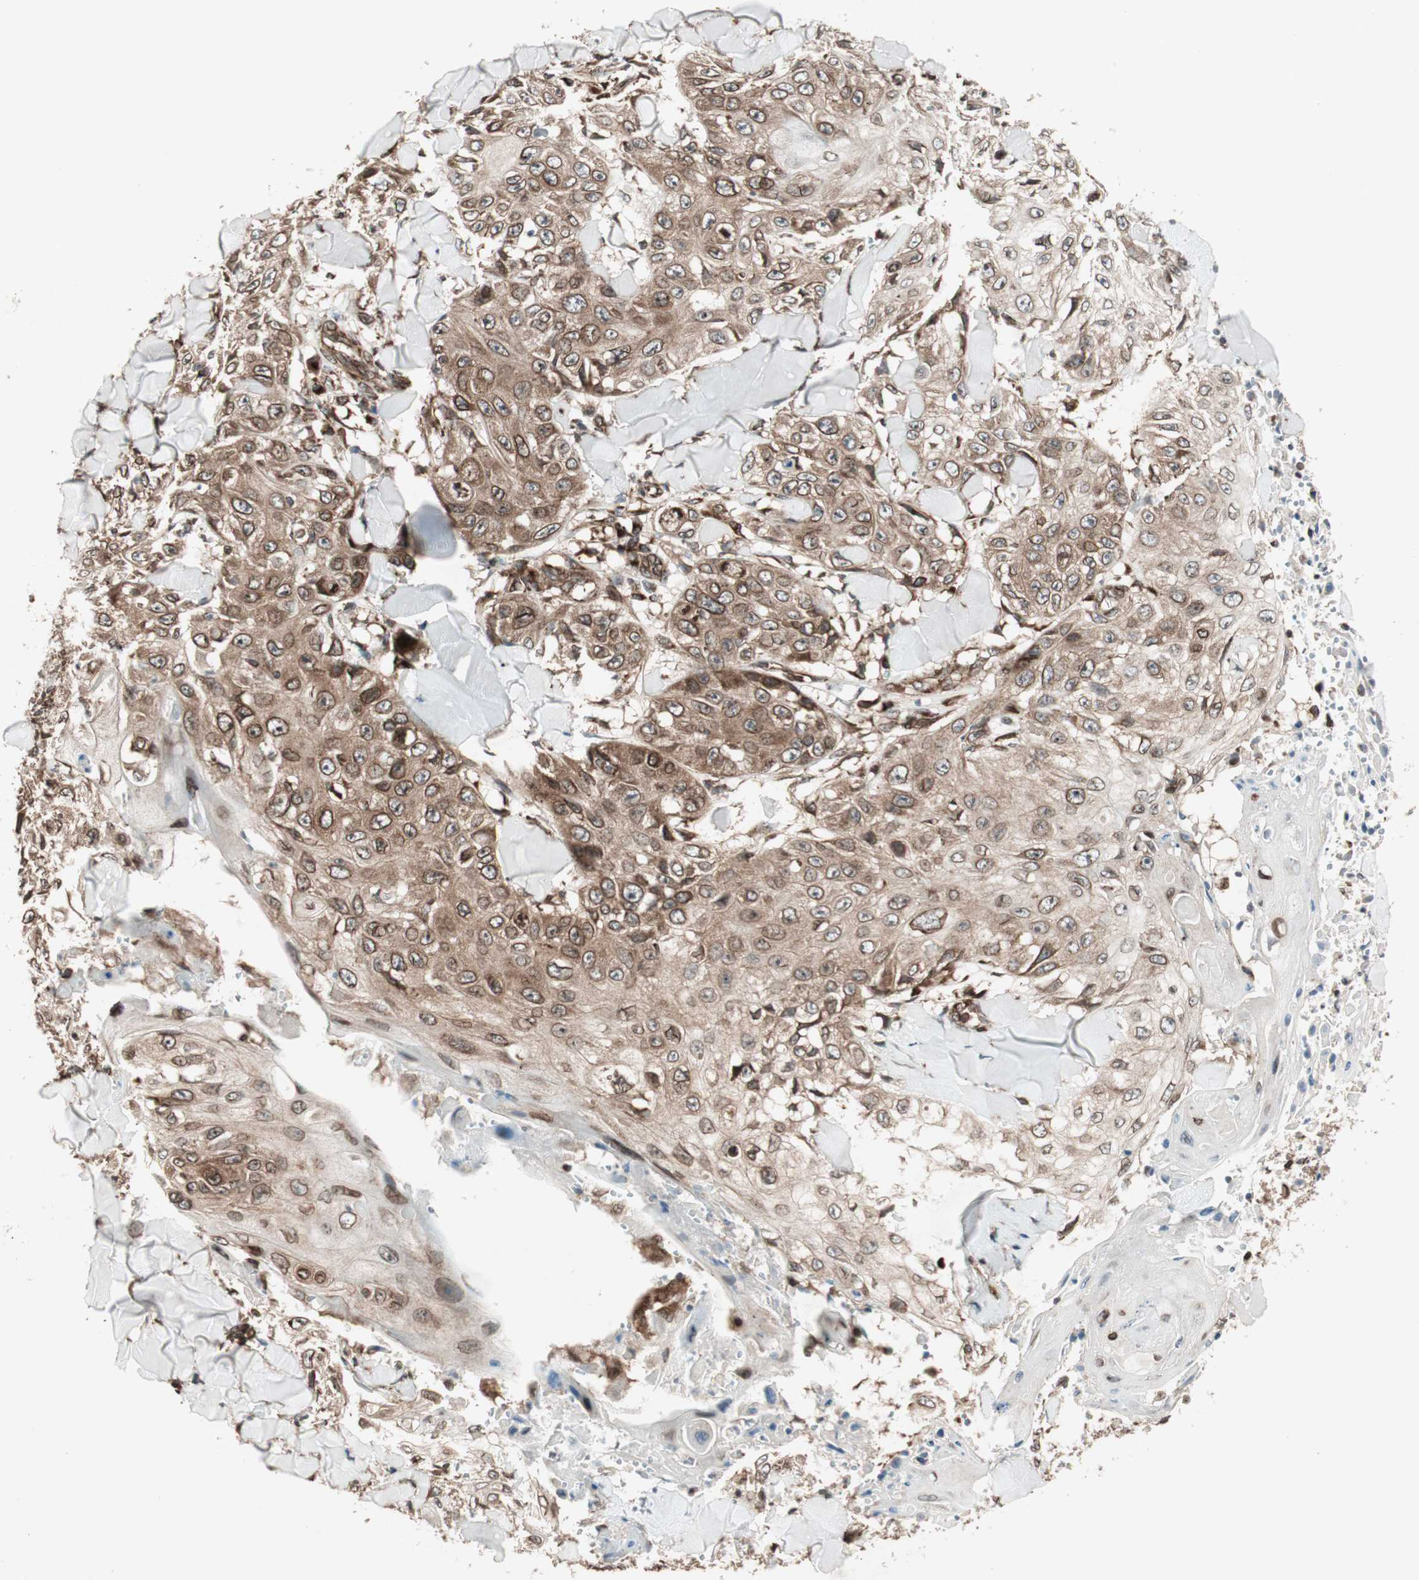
{"staining": {"intensity": "strong", "quantity": ">75%", "location": "cytoplasmic/membranous,nuclear"}, "tissue": "skin cancer", "cell_type": "Tumor cells", "image_type": "cancer", "snomed": [{"axis": "morphology", "description": "Squamous cell carcinoma, NOS"}, {"axis": "topography", "description": "Skin"}], "caption": "Immunohistochemical staining of squamous cell carcinoma (skin) displays strong cytoplasmic/membranous and nuclear protein staining in approximately >75% of tumor cells. (DAB = brown stain, brightfield microscopy at high magnification).", "gene": "NUP62", "patient": {"sex": "male", "age": 86}}